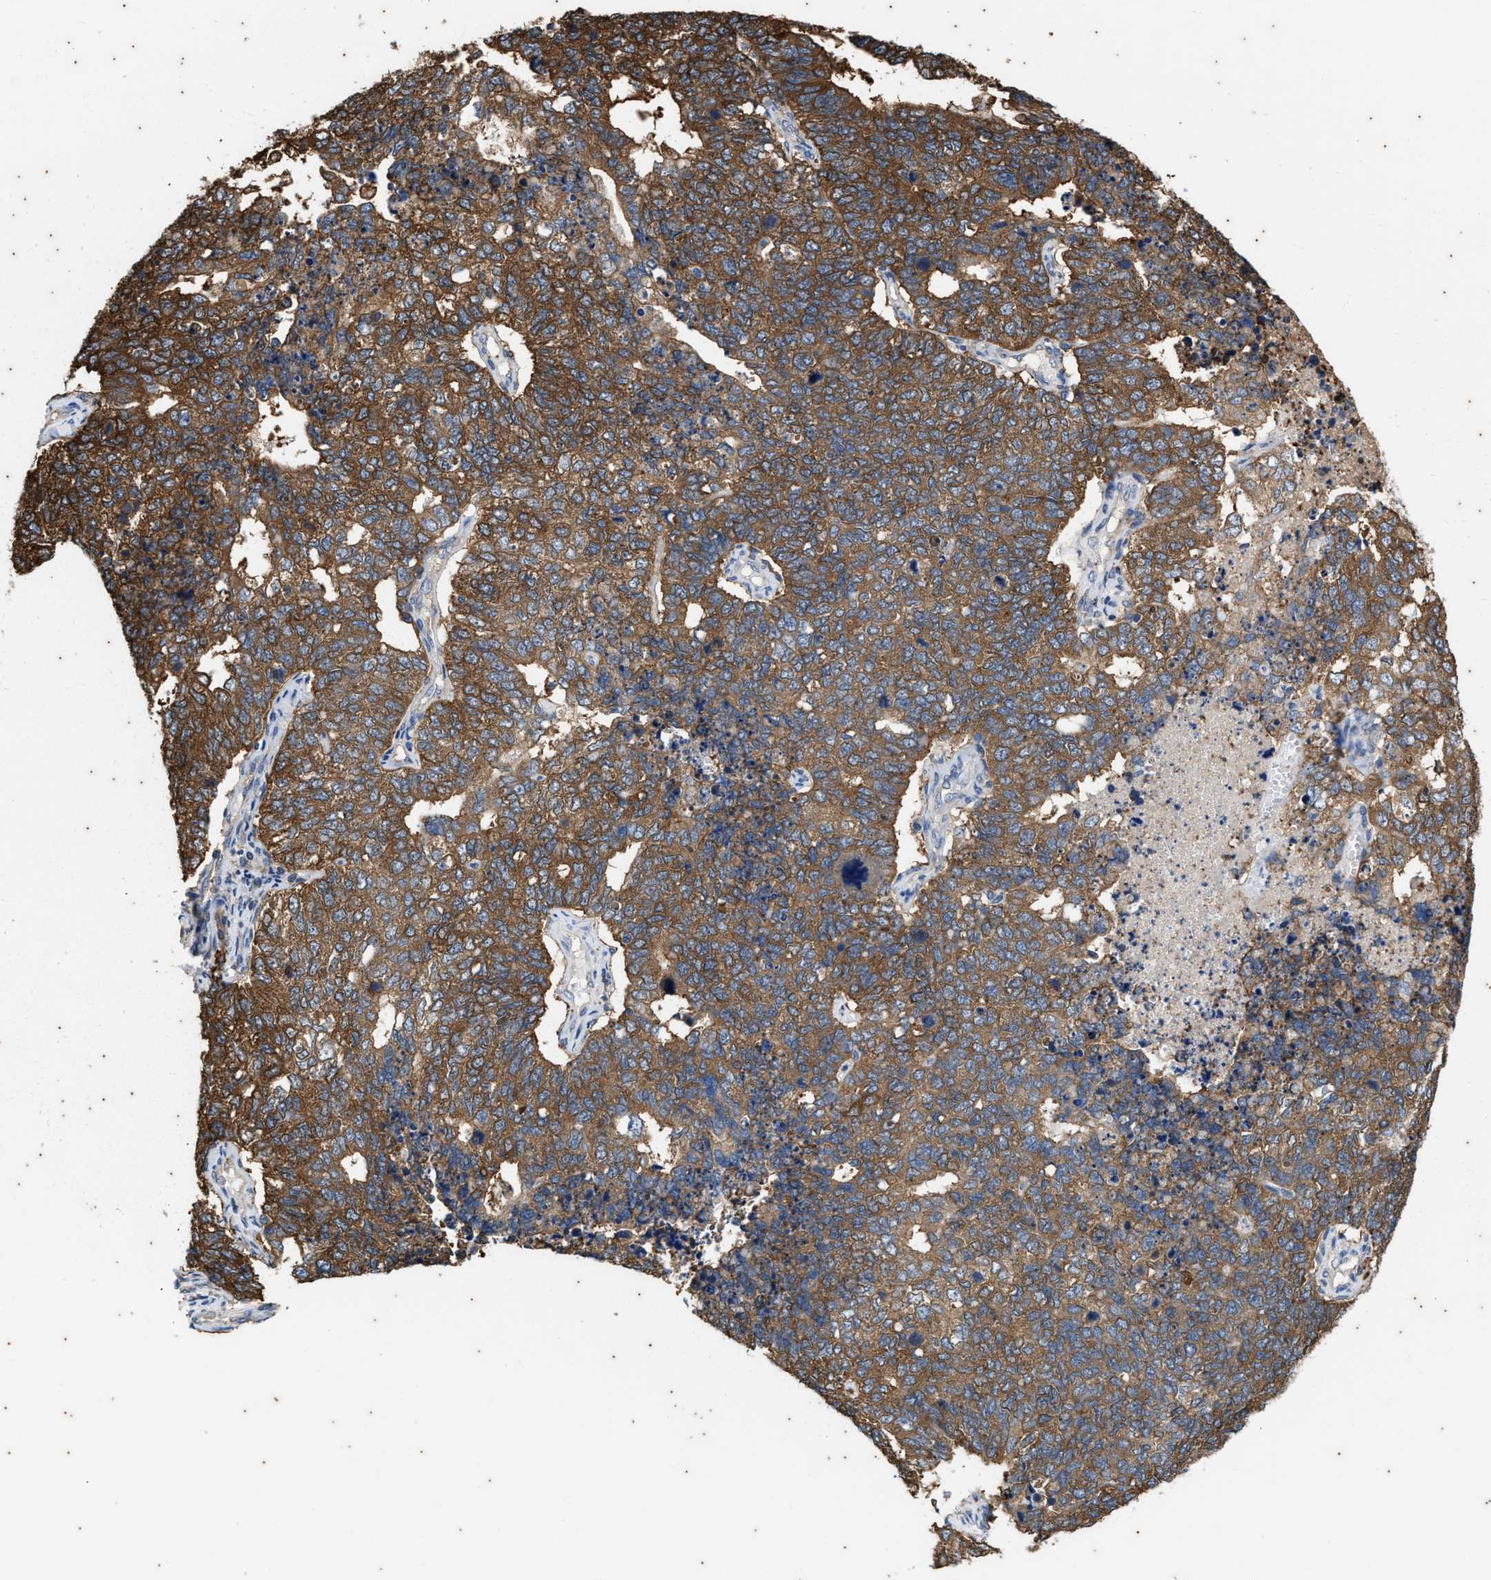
{"staining": {"intensity": "moderate", "quantity": ">75%", "location": "cytoplasmic/membranous"}, "tissue": "cervical cancer", "cell_type": "Tumor cells", "image_type": "cancer", "snomed": [{"axis": "morphology", "description": "Squamous cell carcinoma, NOS"}, {"axis": "topography", "description": "Cervix"}], "caption": "Immunohistochemistry (DAB) staining of cervical squamous cell carcinoma displays moderate cytoplasmic/membranous protein expression in approximately >75% of tumor cells.", "gene": "COX19", "patient": {"sex": "female", "age": 63}}